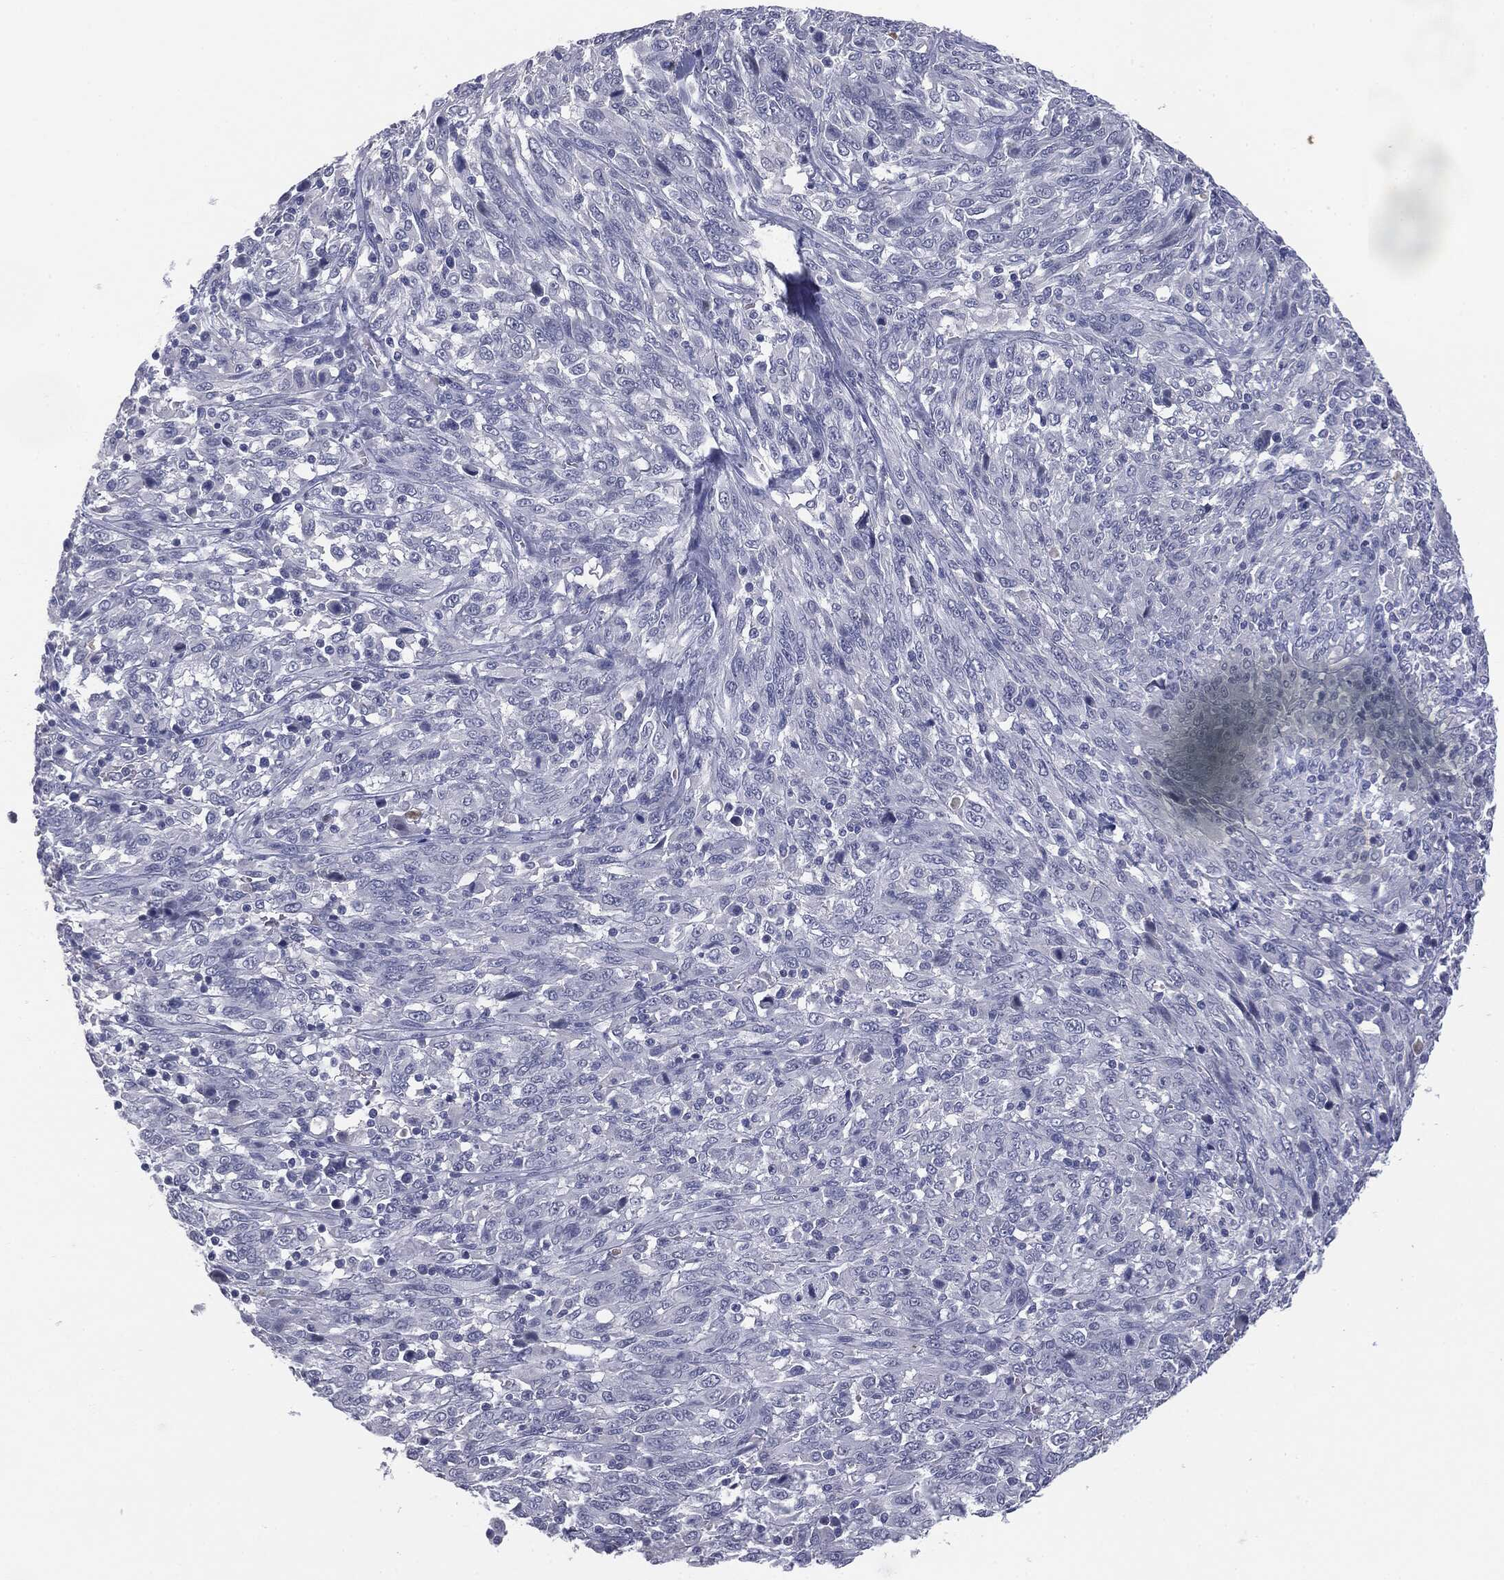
{"staining": {"intensity": "negative", "quantity": "none", "location": "none"}, "tissue": "melanoma", "cell_type": "Tumor cells", "image_type": "cancer", "snomed": [{"axis": "morphology", "description": "Malignant melanoma, NOS"}, {"axis": "topography", "description": "Skin"}], "caption": "Immunohistochemistry (IHC) micrograph of neoplastic tissue: human malignant melanoma stained with DAB exhibits no significant protein expression in tumor cells.", "gene": "MUC1", "patient": {"sex": "female", "age": 91}}